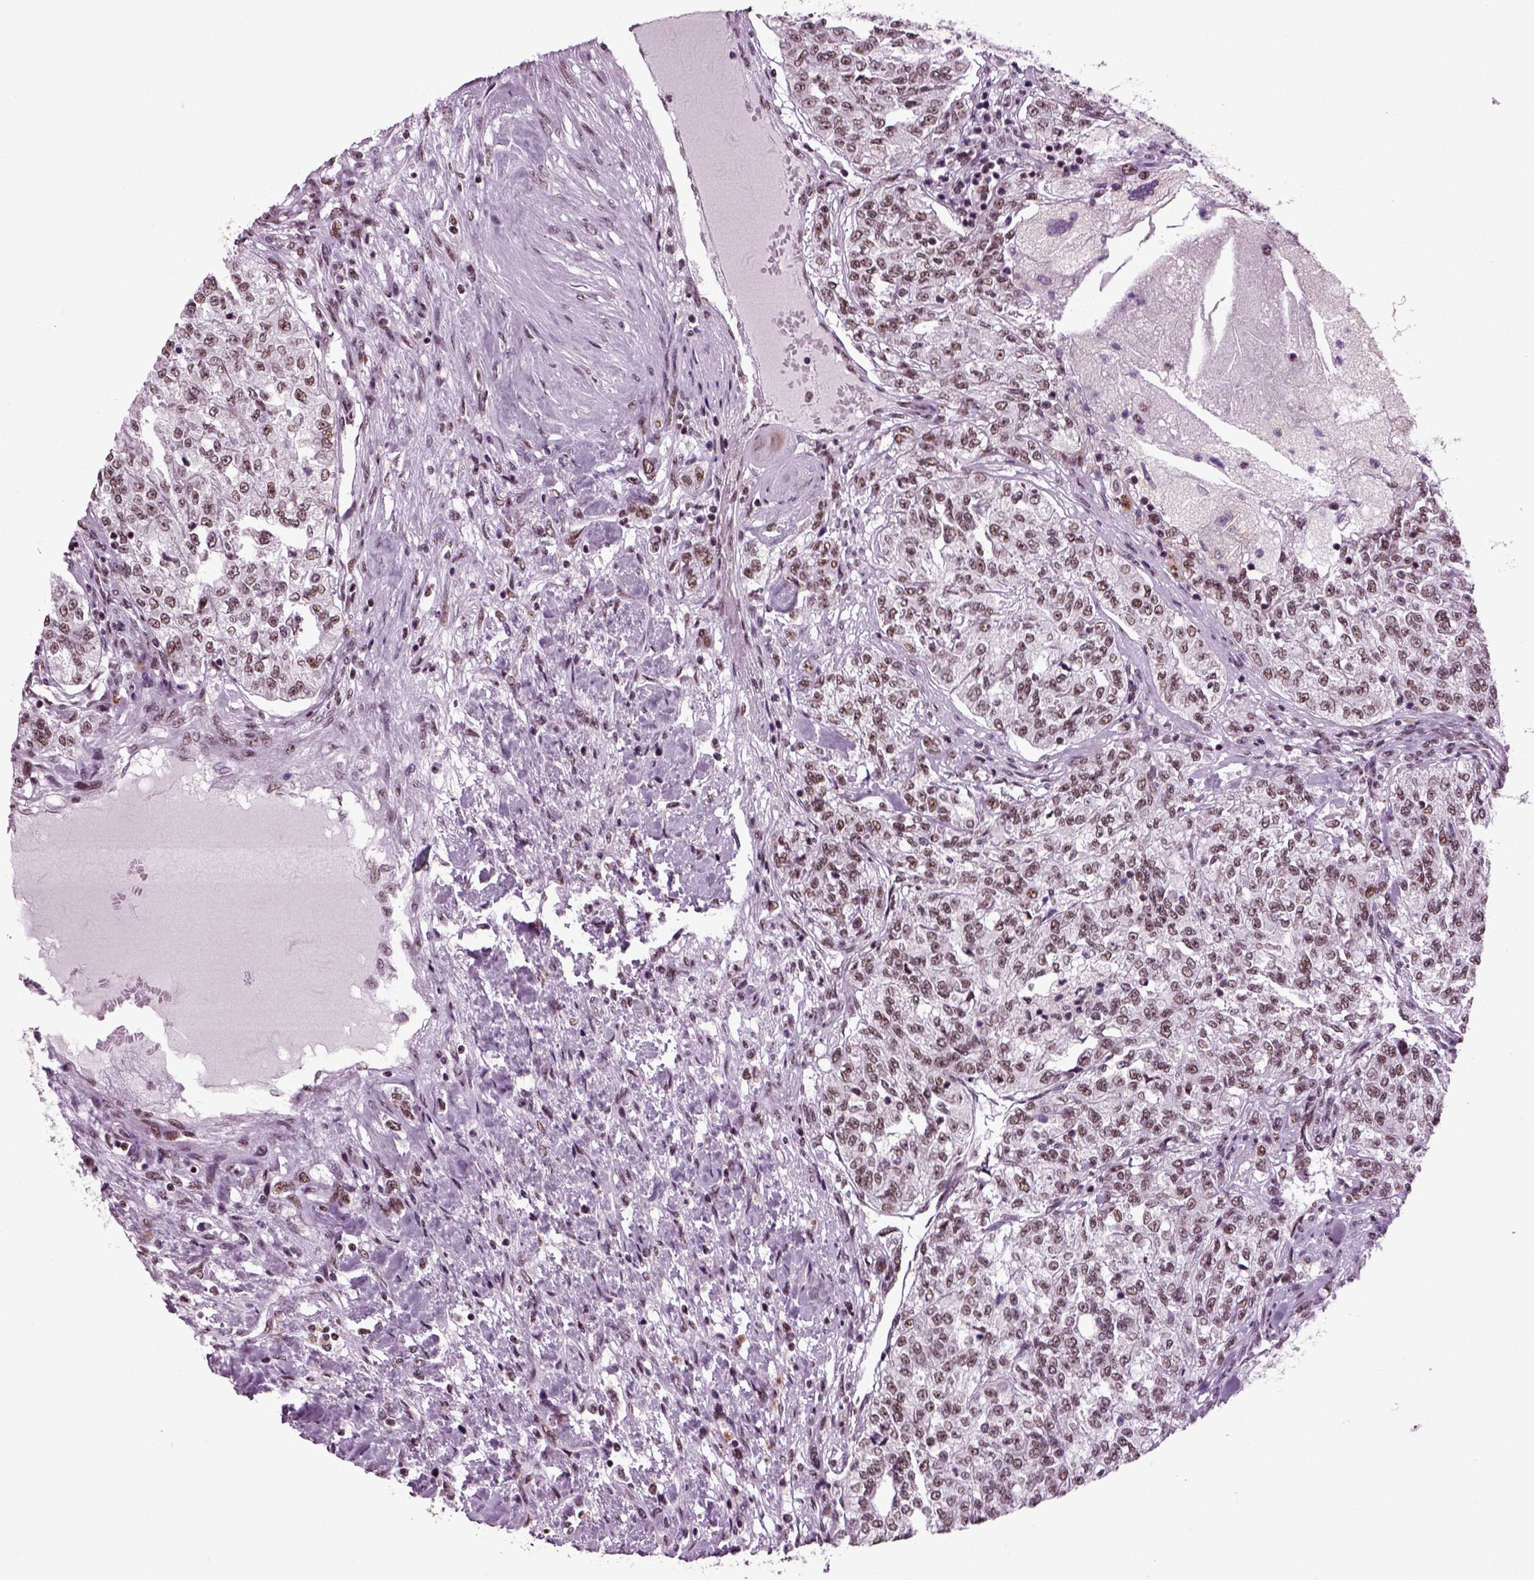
{"staining": {"intensity": "weak", "quantity": ">75%", "location": "nuclear"}, "tissue": "renal cancer", "cell_type": "Tumor cells", "image_type": "cancer", "snomed": [{"axis": "morphology", "description": "Adenocarcinoma, NOS"}, {"axis": "topography", "description": "Kidney"}], "caption": "Renal cancer (adenocarcinoma) stained with a protein marker demonstrates weak staining in tumor cells.", "gene": "RCOR3", "patient": {"sex": "female", "age": 63}}